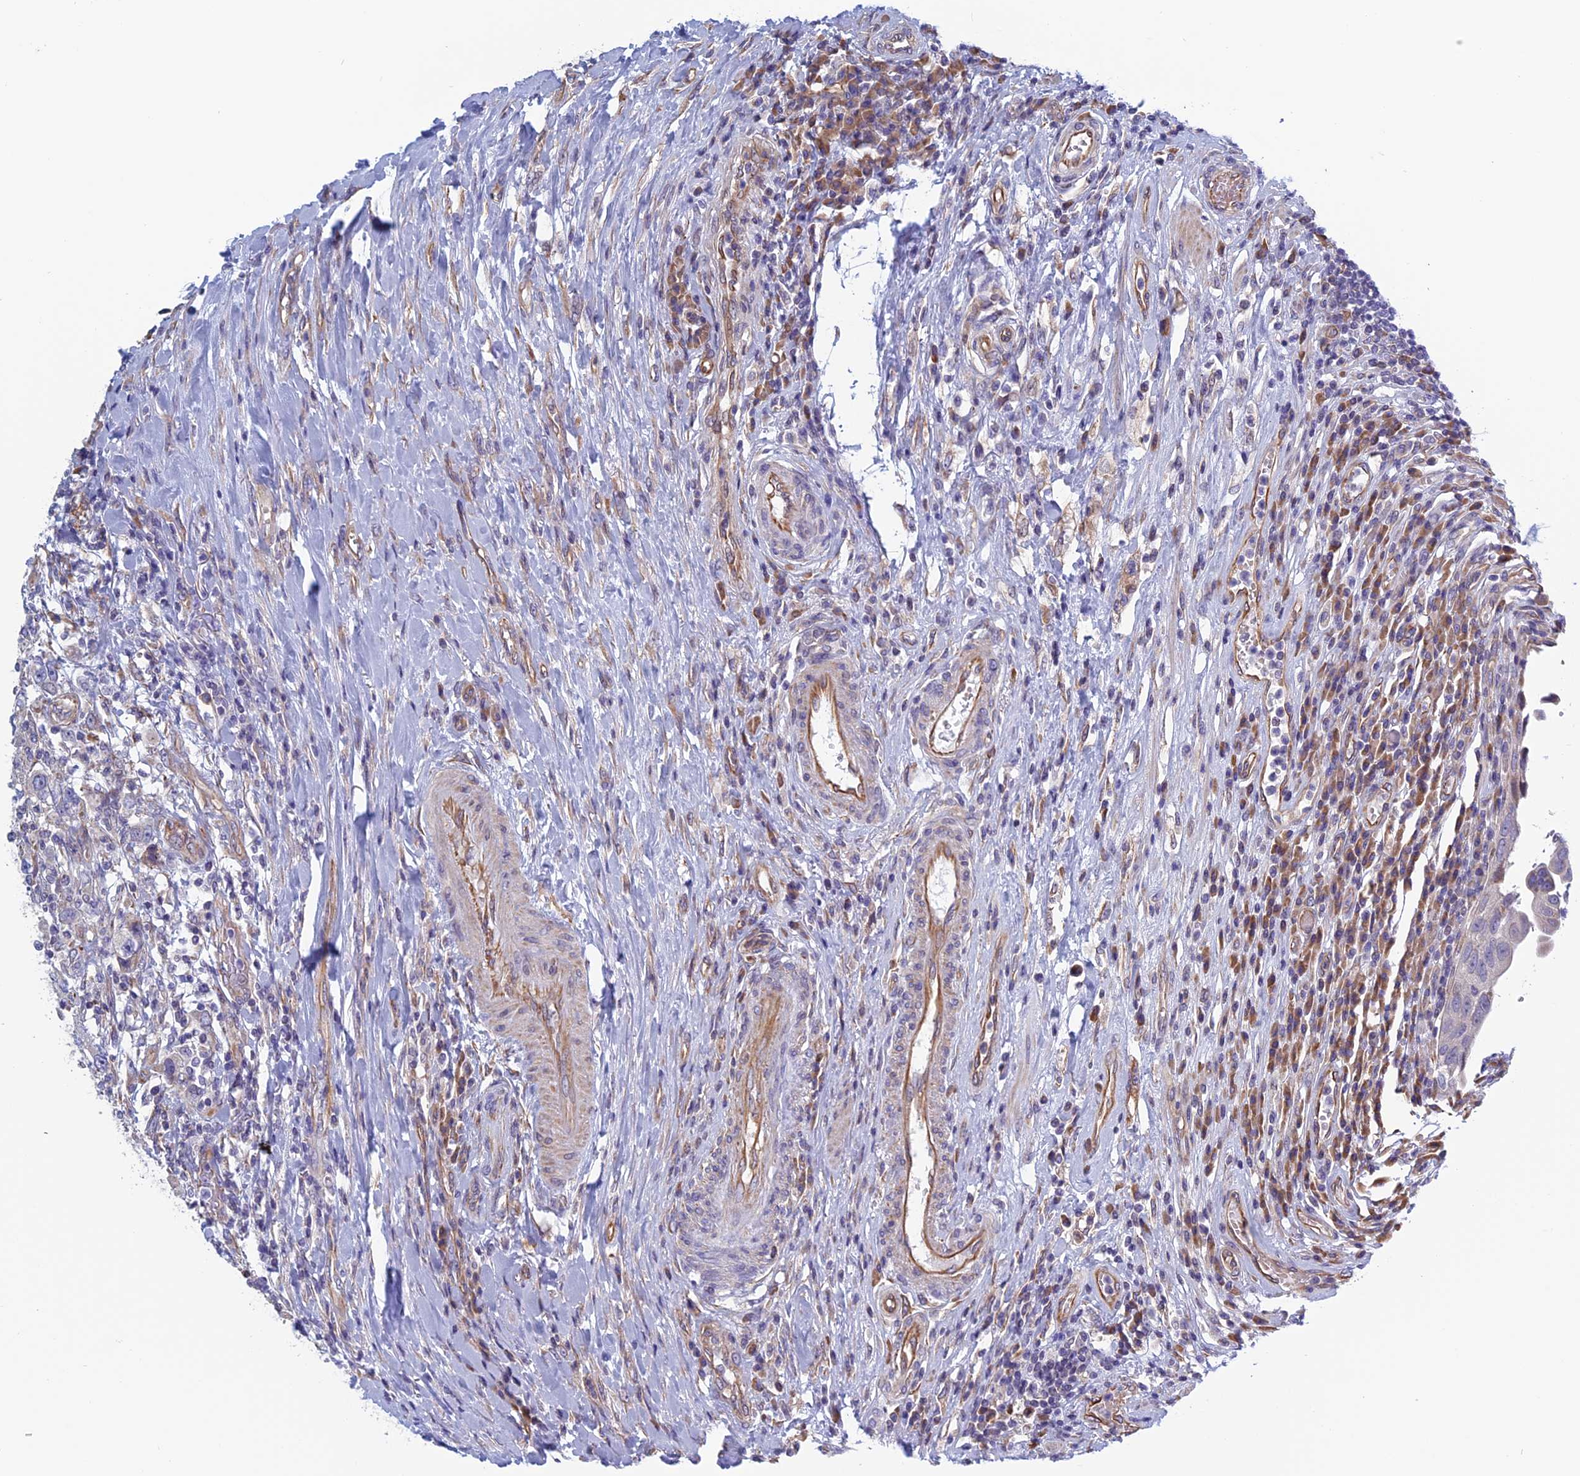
{"staining": {"intensity": "negative", "quantity": "none", "location": "none"}, "tissue": "urothelial cancer", "cell_type": "Tumor cells", "image_type": "cancer", "snomed": [{"axis": "morphology", "description": "Urothelial carcinoma, High grade"}, {"axis": "topography", "description": "Urinary bladder"}], "caption": "High power microscopy histopathology image of an immunohistochemistry (IHC) photomicrograph of urothelial cancer, revealing no significant positivity in tumor cells.", "gene": "BCL2L10", "patient": {"sex": "female", "age": 80}}